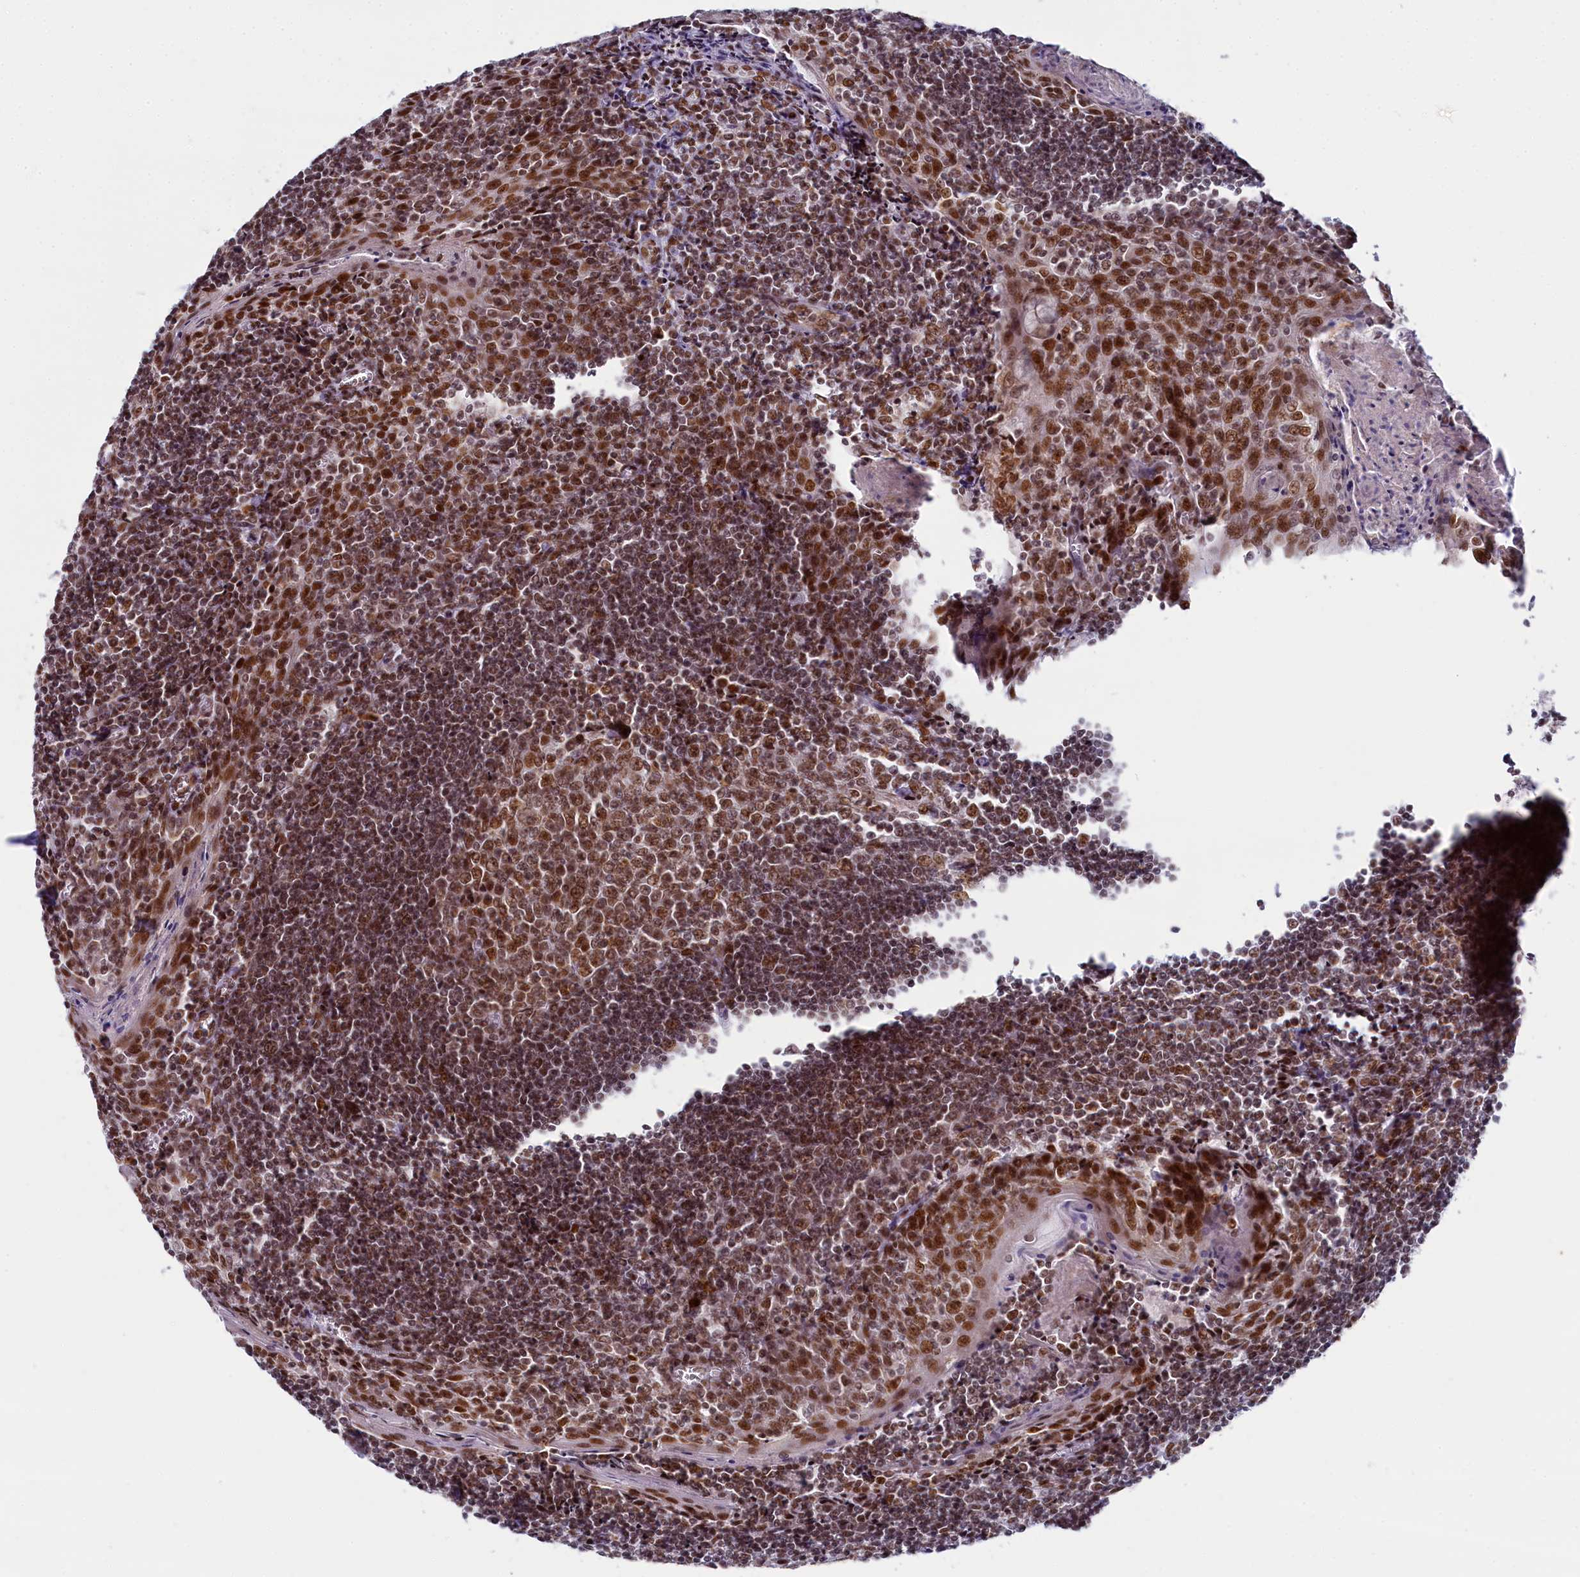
{"staining": {"intensity": "moderate", "quantity": "25%-75%", "location": "nuclear"}, "tissue": "tonsil", "cell_type": "Germinal center cells", "image_type": "normal", "snomed": [{"axis": "morphology", "description": "Normal tissue, NOS"}, {"axis": "topography", "description": "Tonsil"}], "caption": "This histopathology image shows immunohistochemistry staining of unremarkable tonsil, with medium moderate nuclear positivity in about 25%-75% of germinal center cells.", "gene": "PPHLN1", "patient": {"sex": "male", "age": 27}}